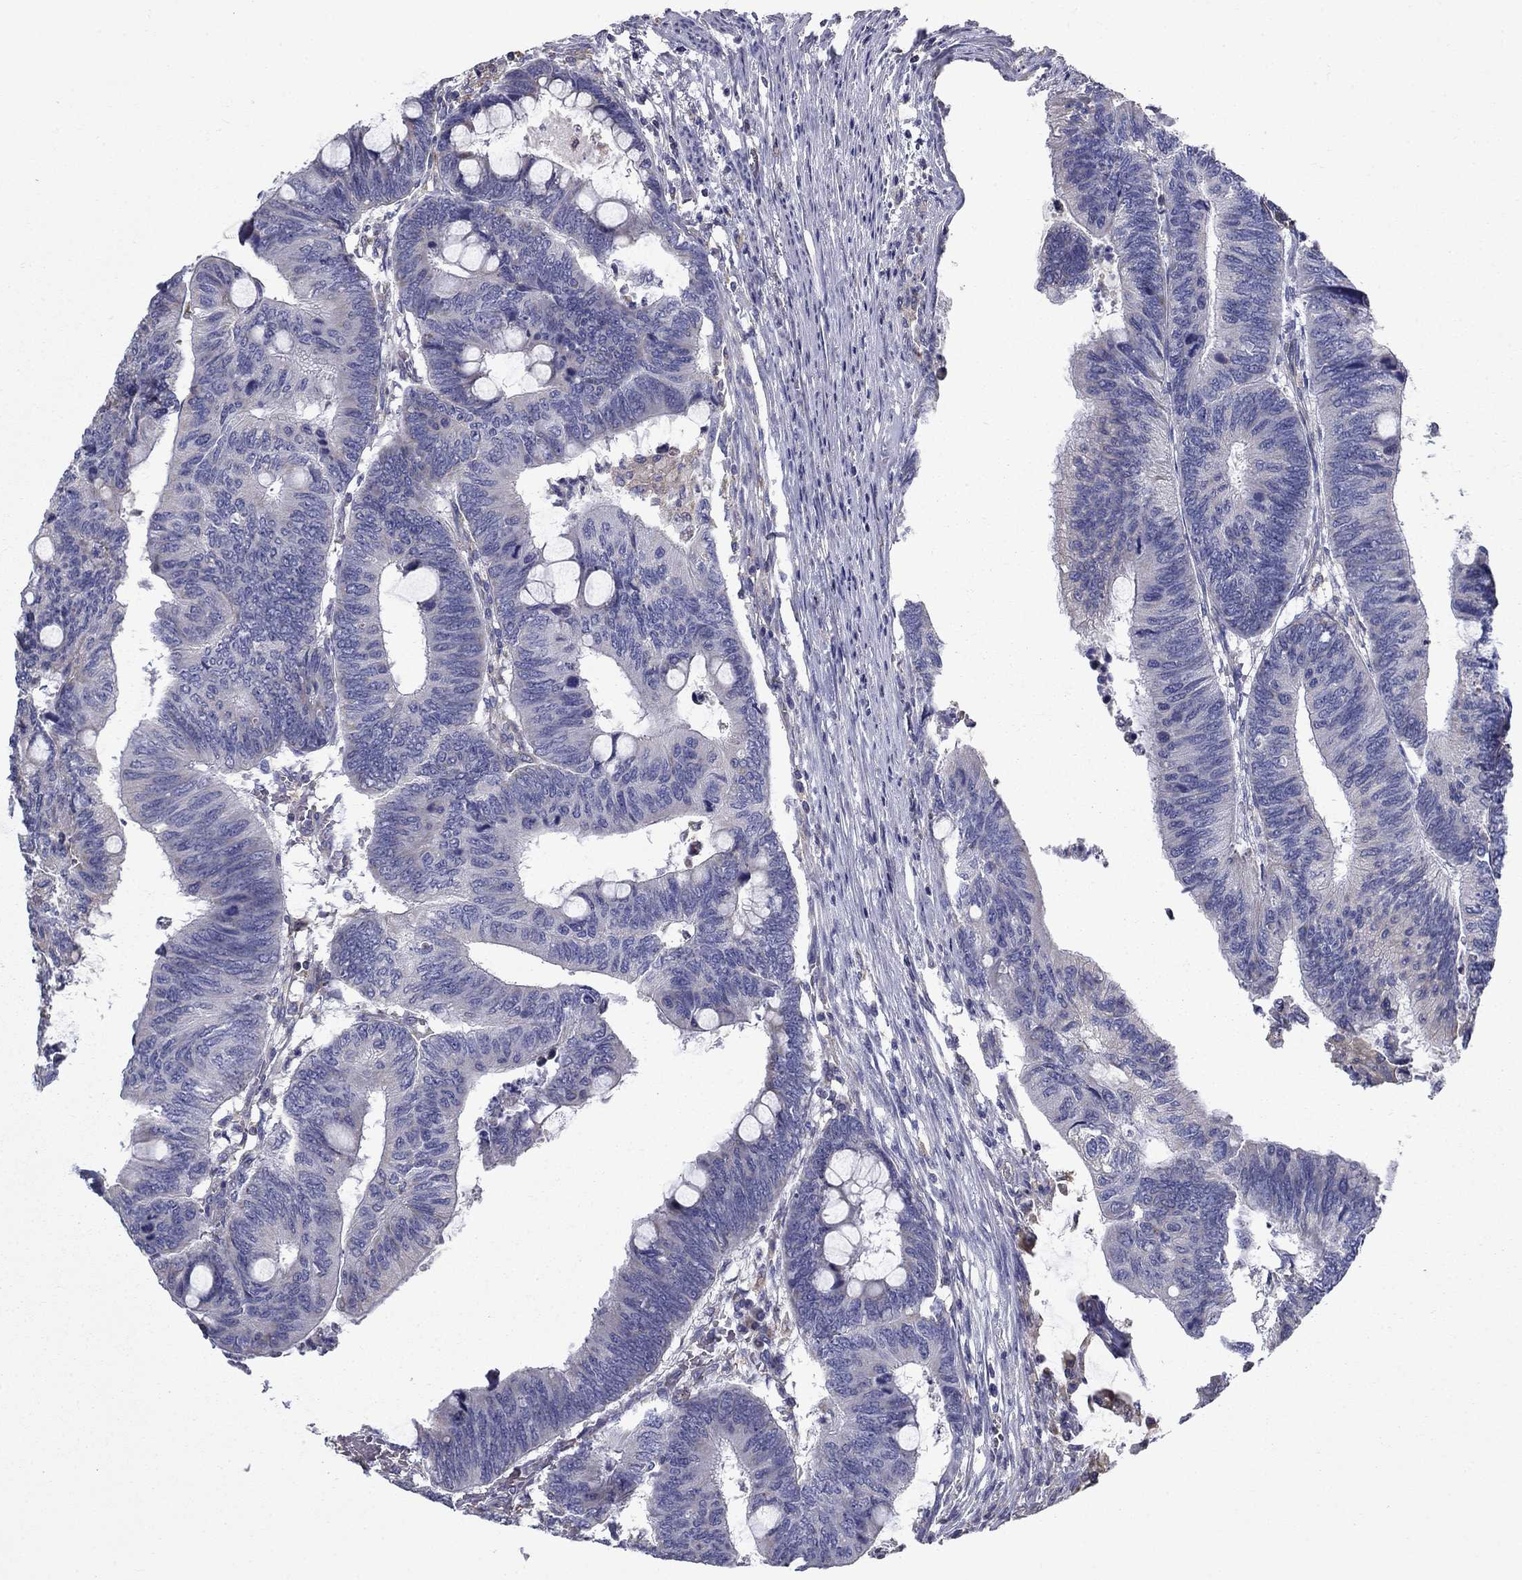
{"staining": {"intensity": "negative", "quantity": "none", "location": "none"}, "tissue": "colorectal cancer", "cell_type": "Tumor cells", "image_type": "cancer", "snomed": [{"axis": "morphology", "description": "Normal tissue, NOS"}, {"axis": "morphology", "description": "Adenocarcinoma, NOS"}, {"axis": "topography", "description": "Rectum"}, {"axis": "topography", "description": "Peripheral nerve tissue"}], "caption": "Tumor cells show no significant staining in adenocarcinoma (colorectal).", "gene": "NME5", "patient": {"sex": "male", "age": 92}}